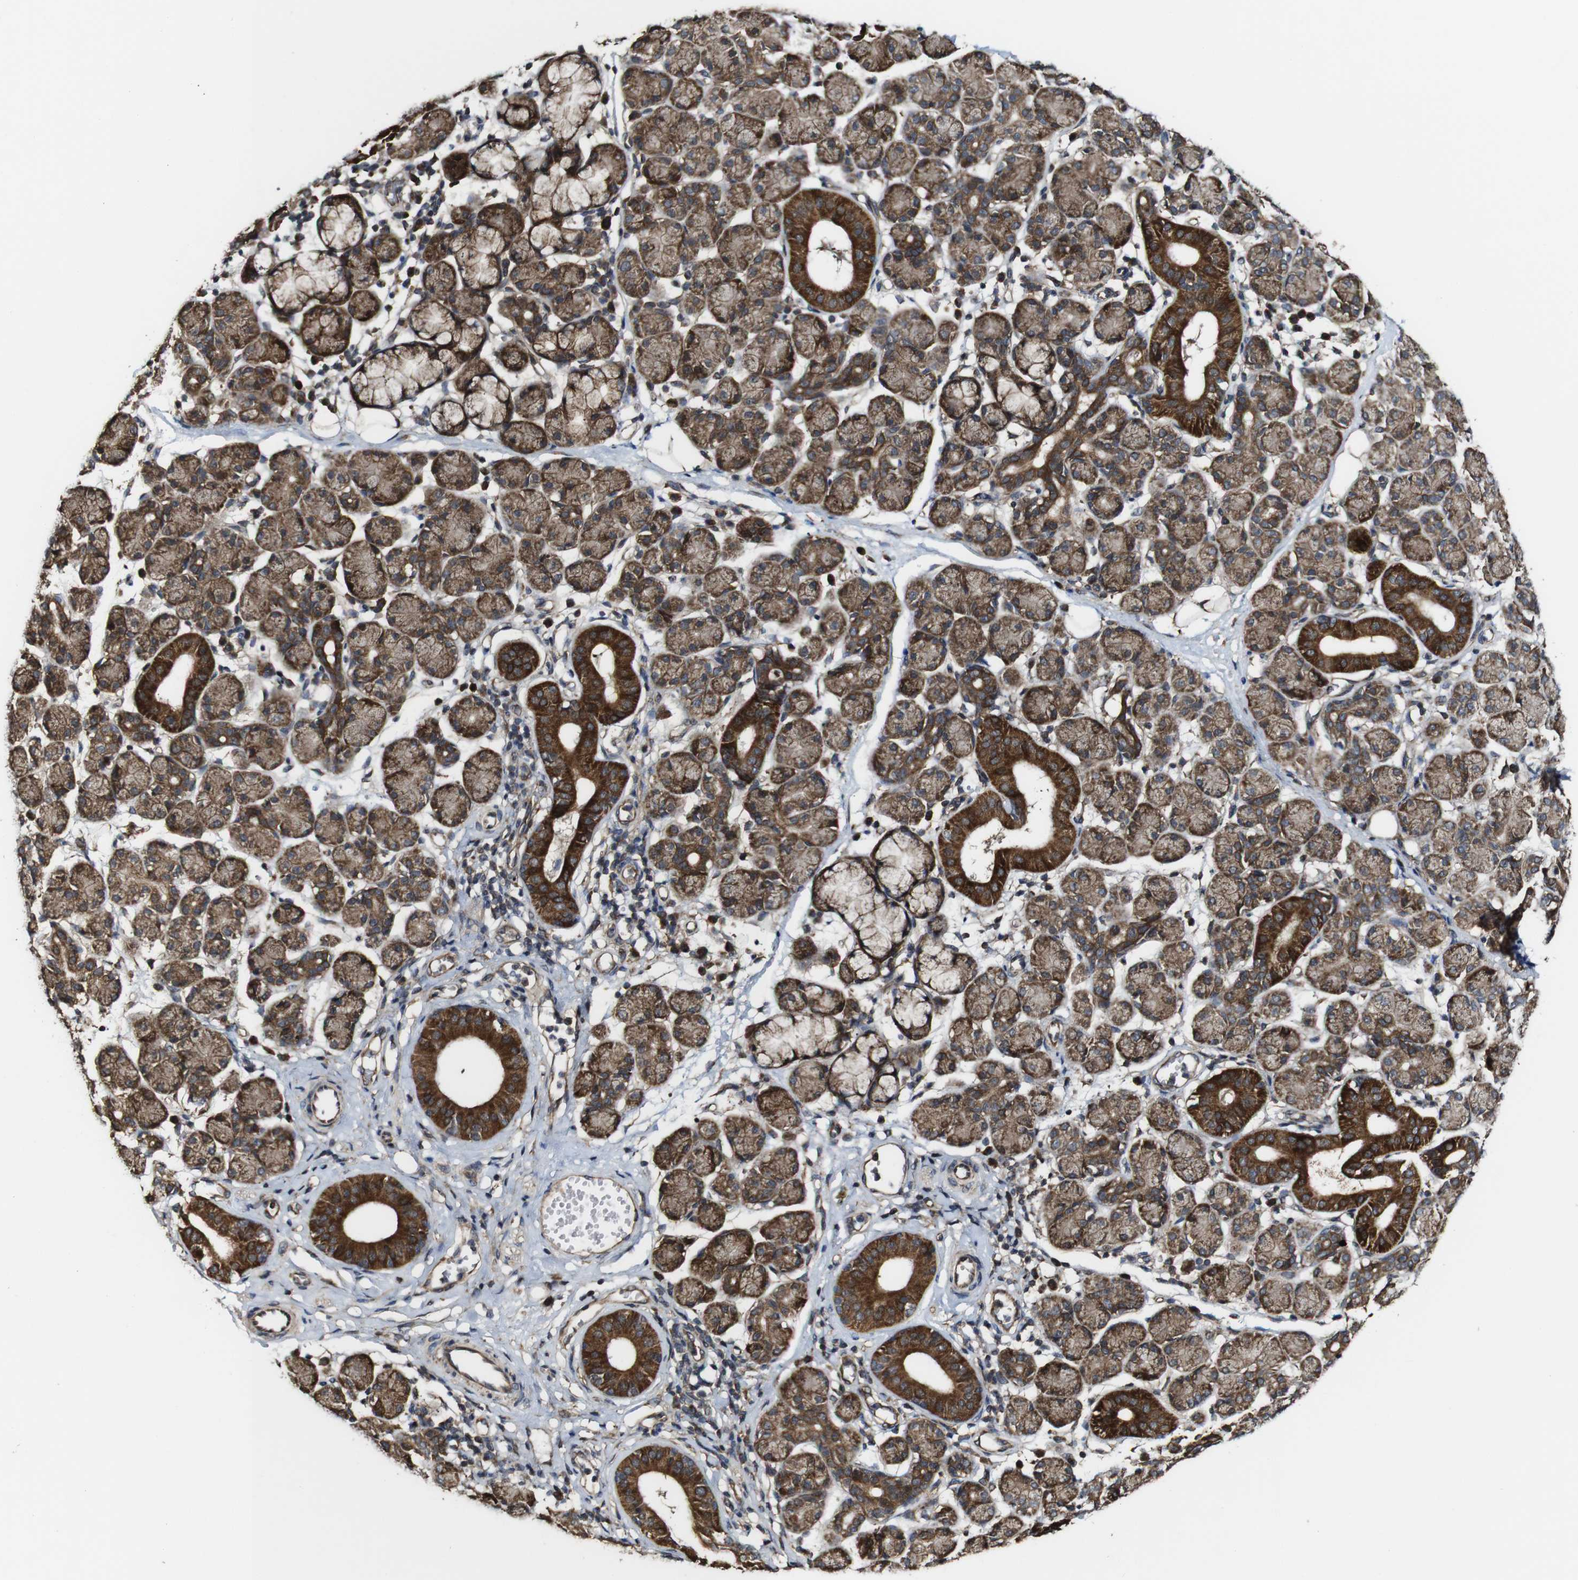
{"staining": {"intensity": "strong", "quantity": "25%-75%", "location": "cytoplasmic/membranous"}, "tissue": "salivary gland", "cell_type": "Glandular cells", "image_type": "normal", "snomed": [{"axis": "morphology", "description": "Normal tissue, NOS"}, {"axis": "morphology", "description": "Inflammation, NOS"}, {"axis": "topography", "description": "Lymph node"}, {"axis": "topography", "description": "Salivary gland"}], "caption": "DAB immunohistochemical staining of normal human salivary gland displays strong cytoplasmic/membranous protein staining in approximately 25%-75% of glandular cells.", "gene": "BTN3A3", "patient": {"sex": "male", "age": 3}}